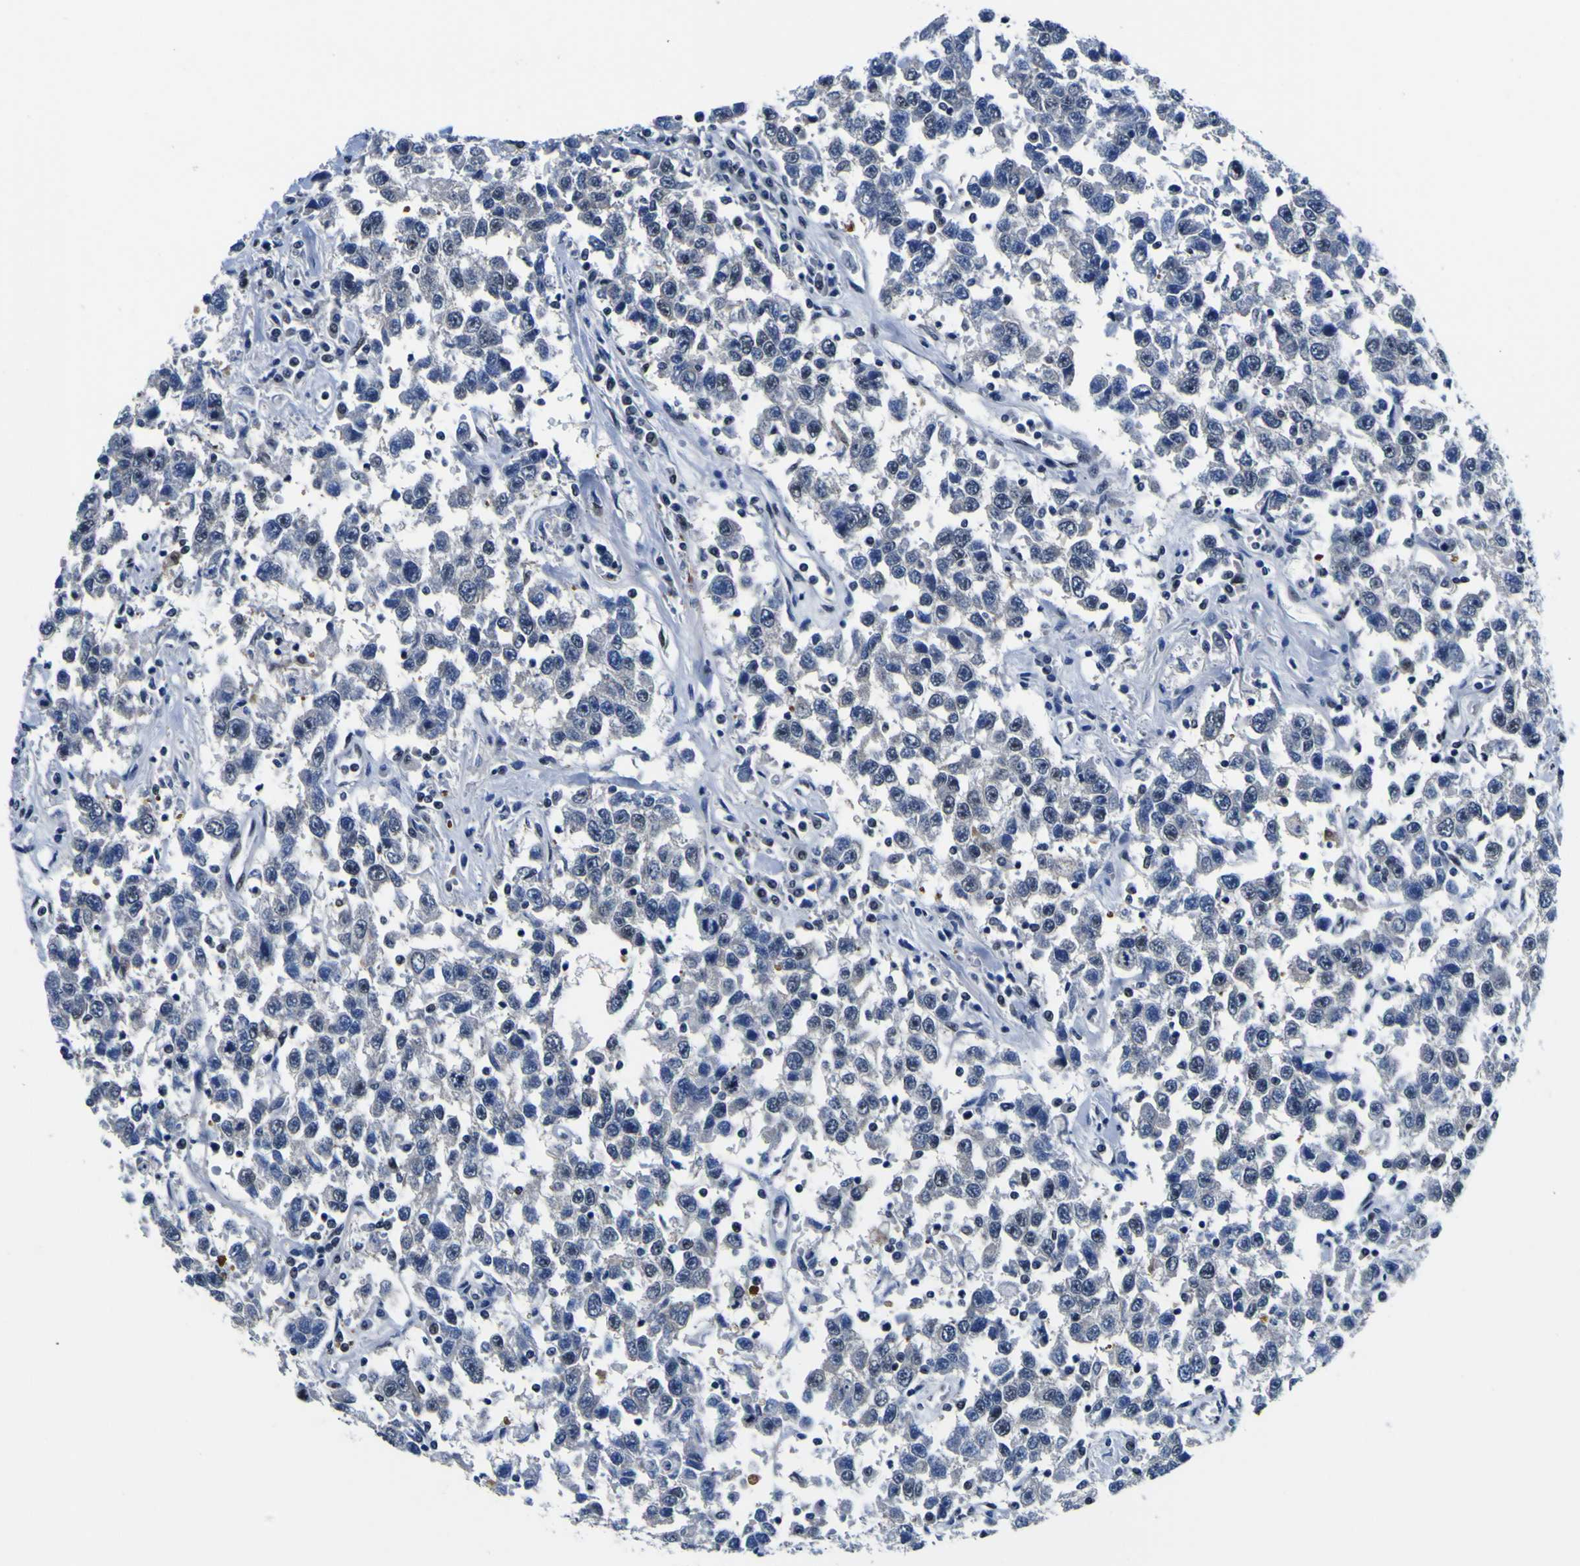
{"staining": {"intensity": "negative", "quantity": "none", "location": "none"}, "tissue": "testis cancer", "cell_type": "Tumor cells", "image_type": "cancer", "snomed": [{"axis": "morphology", "description": "Seminoma, NOS"}, {"axis": "topography", "description": "Testis"}], "caption": "Immunohistochemical staining of human testis cancer (seminoma) reveals no significant positivity in tumor cells. (DAB immunohistochemistry, high magnification).", "gene": "CUL4B", "patient": {"sex": "male", "age": 41}}